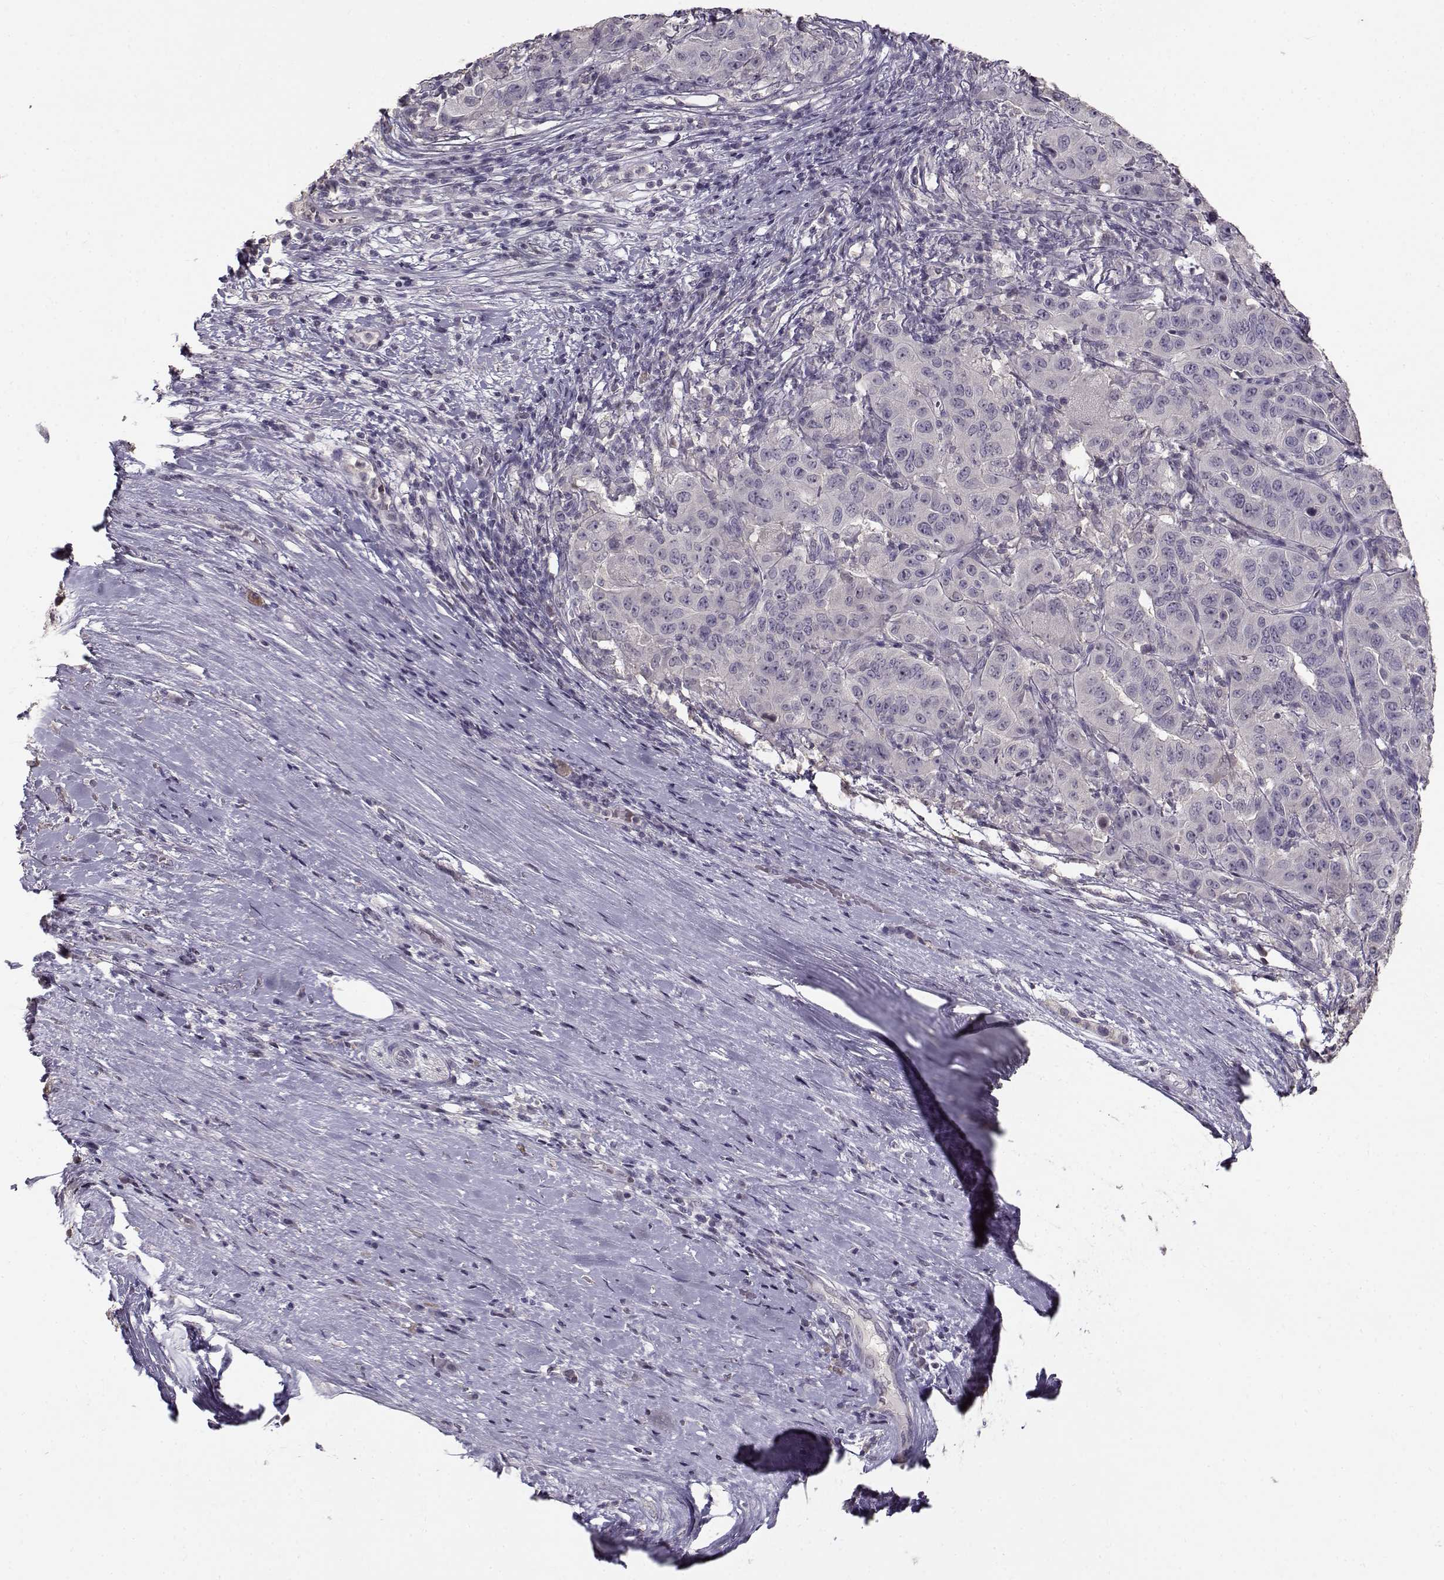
{"staining": {"intensity": "negative", "quantity": "none", "location": "none"}, "tissue": "pancreatic cancer", "cell_type": "Tumor cells", "image_type": "cancer", "snomed": [{"axis": "morphology", "description": "Adenocarcinoma, NOS"}, {"axis": "topography", "description": "Pancreas"}], "caption": "High magnification brightfield microscopy of adenocarcinoma (pancreatic) stained with DAB (3,3'-diaminobenzidine) (brown) and counterstained with hematoxylin (blue): tumor cells show no significant staining.", "gene": "UROC1", "patient": {"sex": "male", "age": 63}}